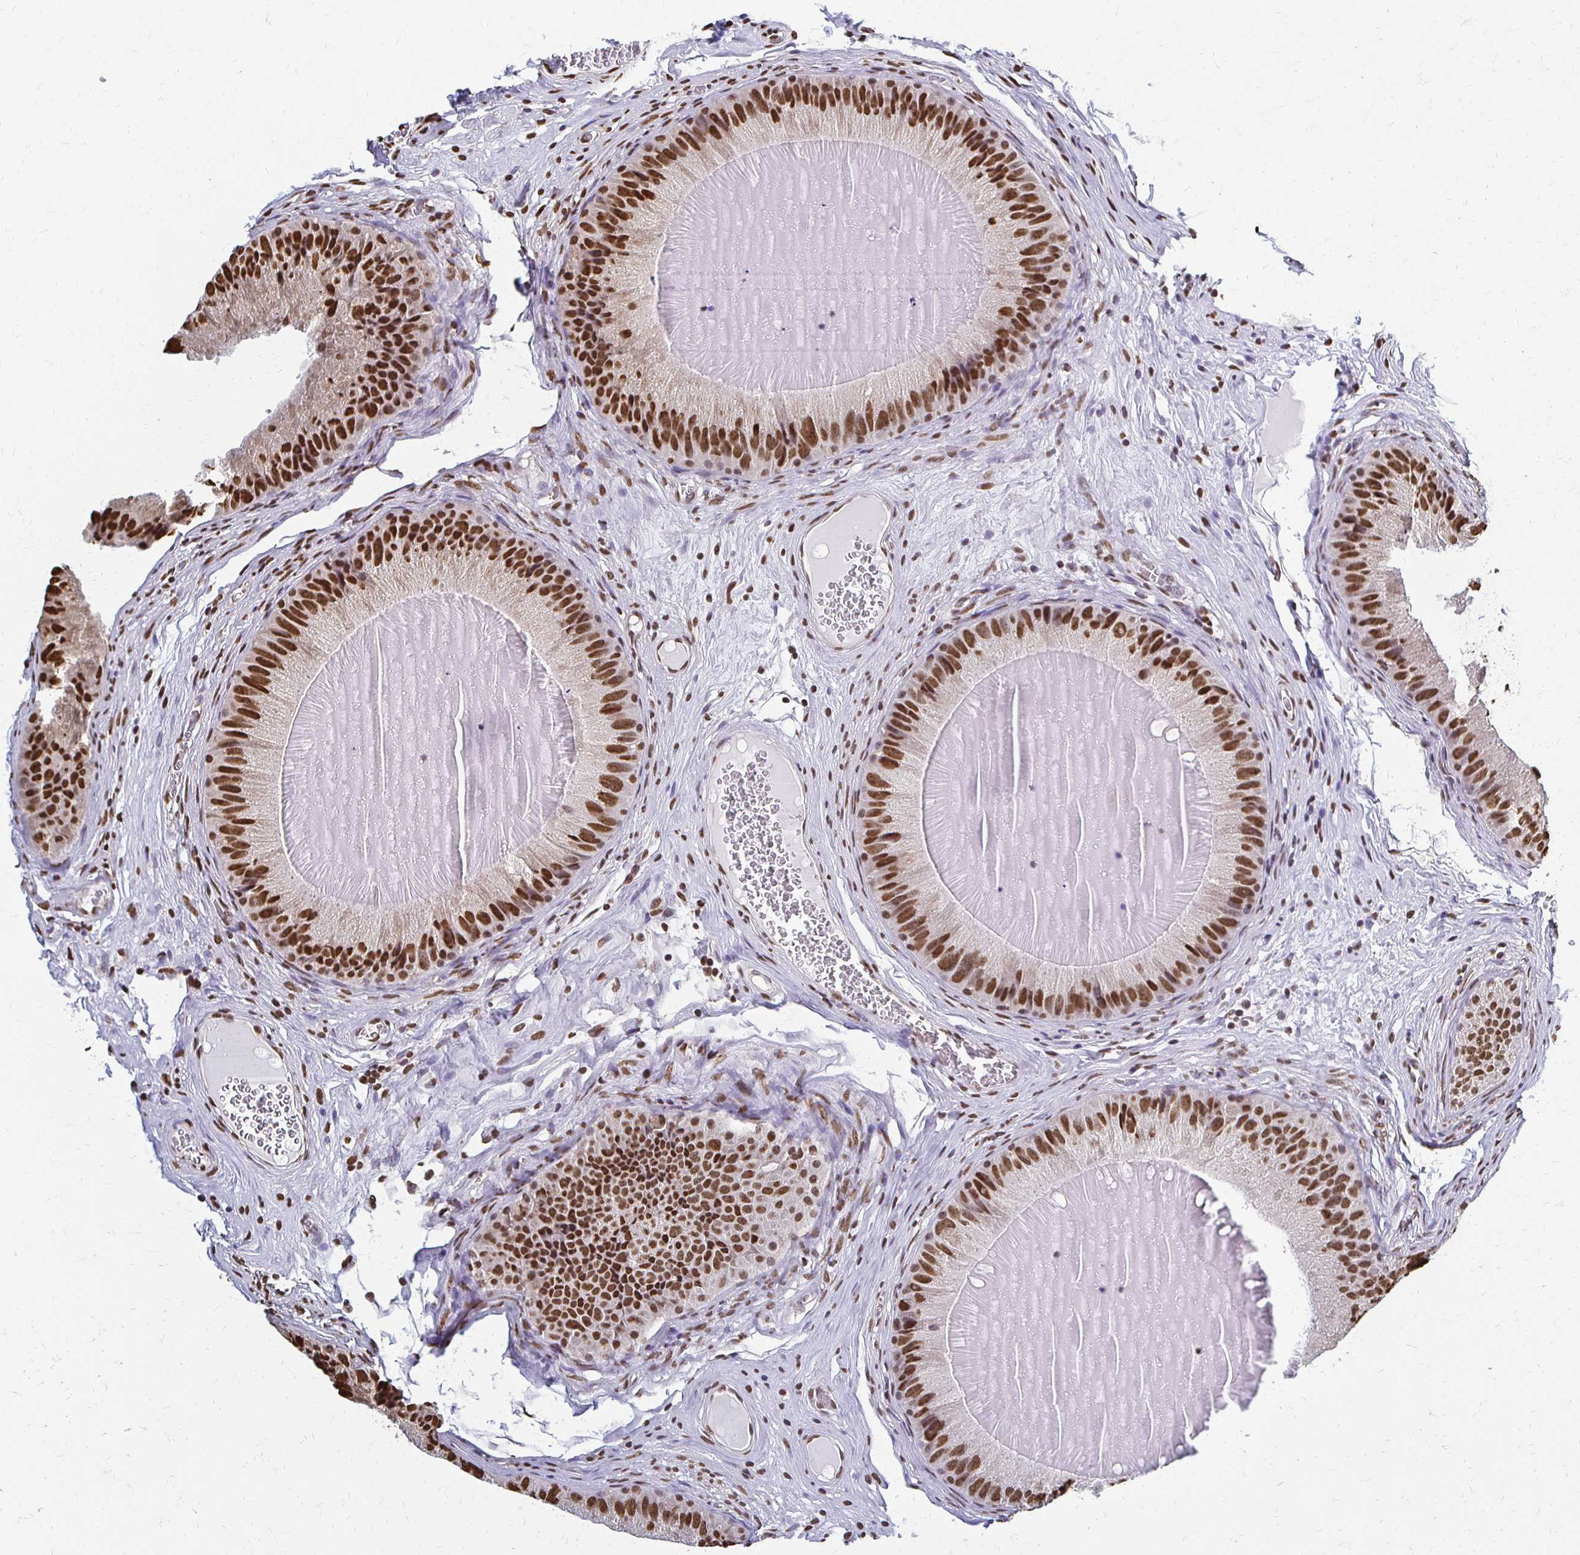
{"staining": {"intensity": "strong", "quantity": ">75%", "location": "nuclear"}, "tissue": "epididymis", "cell_type": "Glandular cells", "image_type": "normal", "snomed": [{"axis": "morphology", "description": "Normal tissue, NOS"}, {"axis": "topography", "description": "Epididymis, spermatic cord, NOS"}], "caption": "There is high levels of strong nuclear staining in glandular cells of unremarkable epididymis, as demonstrated by immunohistochemical staining (brown color).", "gene": "HOXA9", "patient": {"sex": "male", "age": 39}}